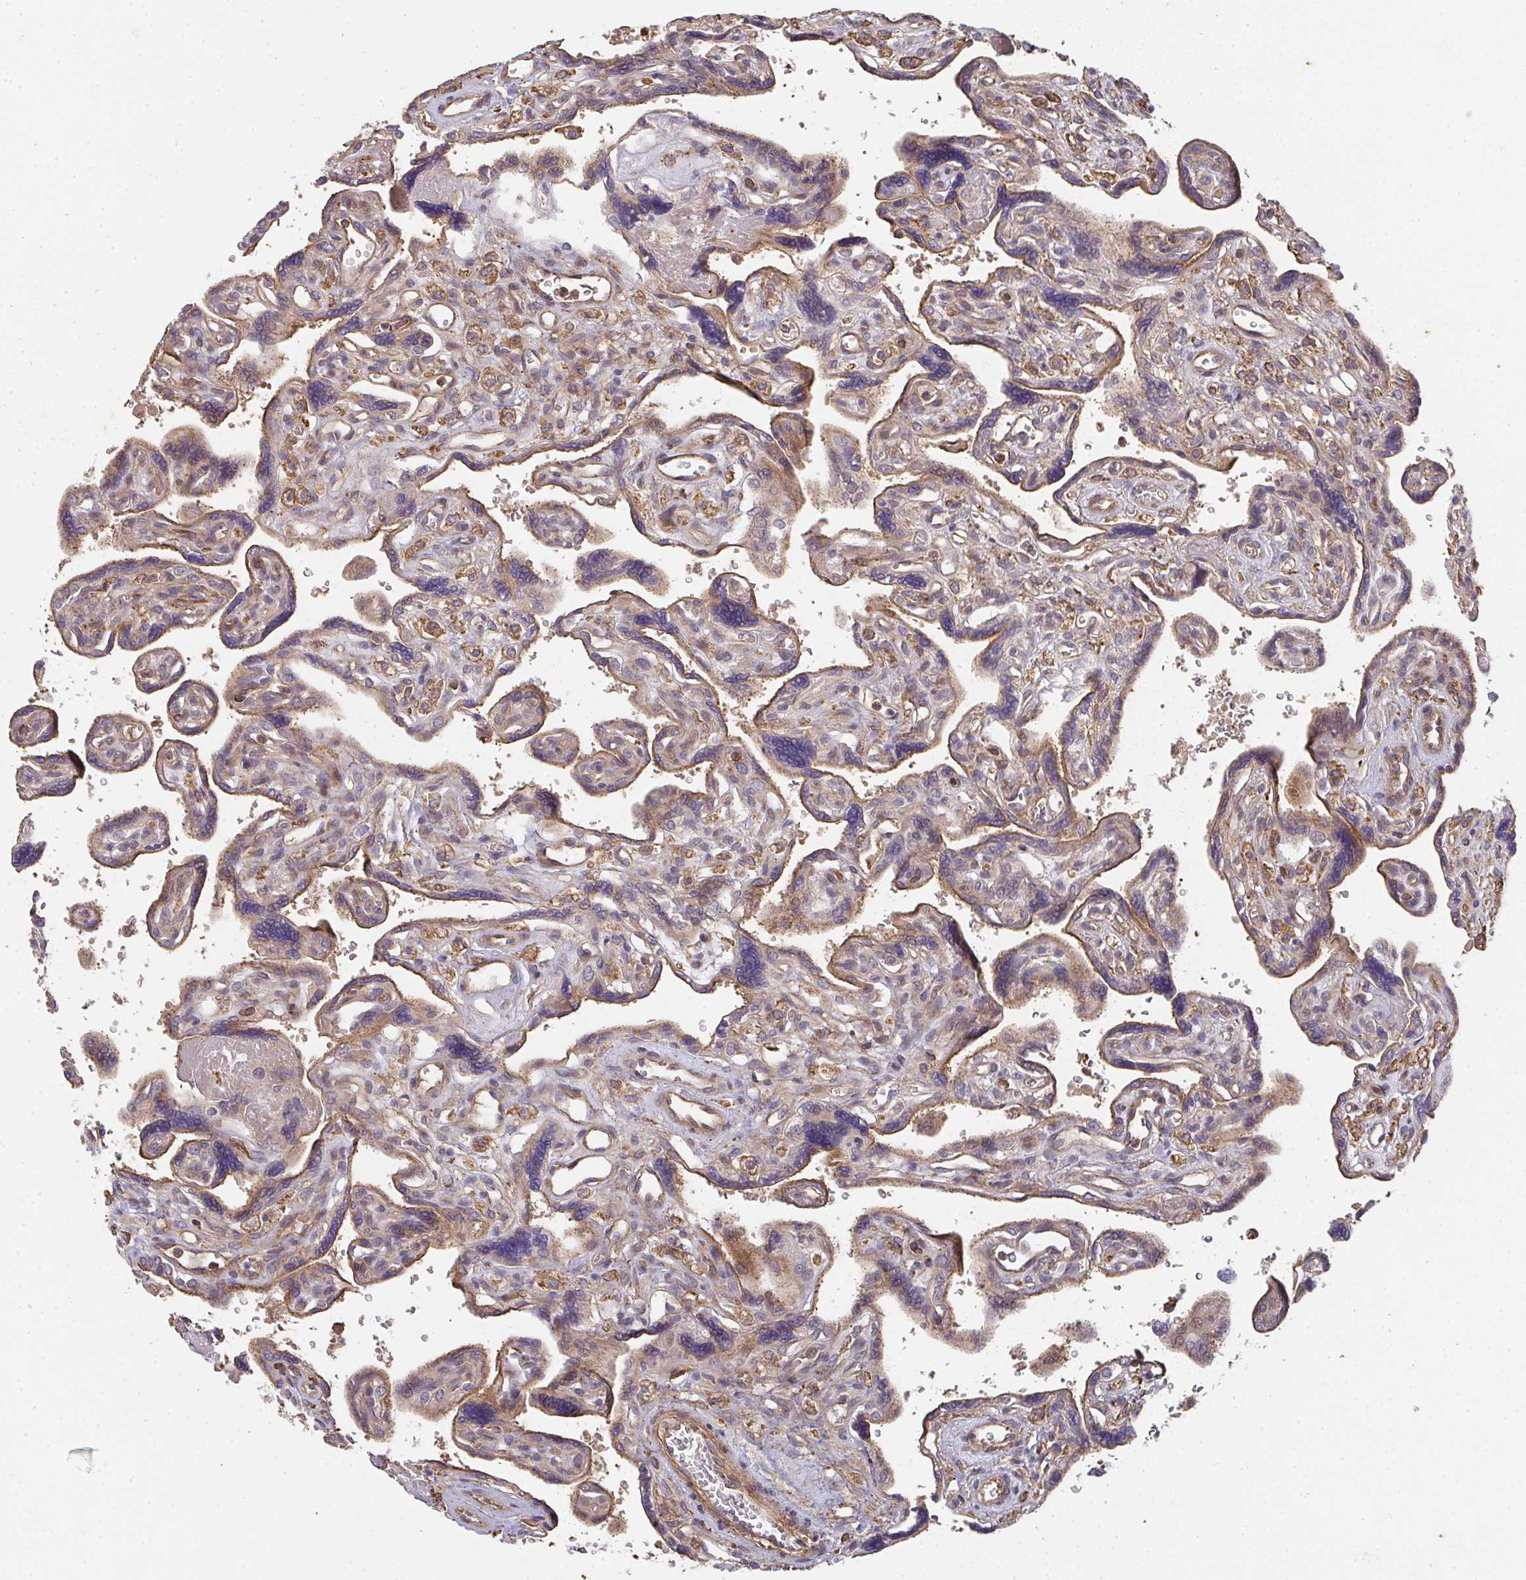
{"staining": {"intensity": "moderate", "quantity": "25%-75%", "location": "cytoplasmic/membranous"}, "tissue": "placenta", "cell_type": "Trophoblastic cells", "image_type": "normal", "snomed": [{"axis": "morphology", "description": "Normal tissue, NOS"}, {"axis": "topography", "description": "Placenta"}], "caption": "High-magnification brightfield microscopy of normal placenta stained with DAB (3,3'-diaminobenzidine) (brown) and counterstained with hematoxylin (blue). trophoblastic cells exhibit moderate cytoplasmic/membranous staining is seen in about25%-75% of cells. (DAB (3,3'-diaminobenzidine) = brown stain, brightfield microscopy at high magnification).", "gene": "TNMD", "patient": {"sex": "female", "age": 39}}